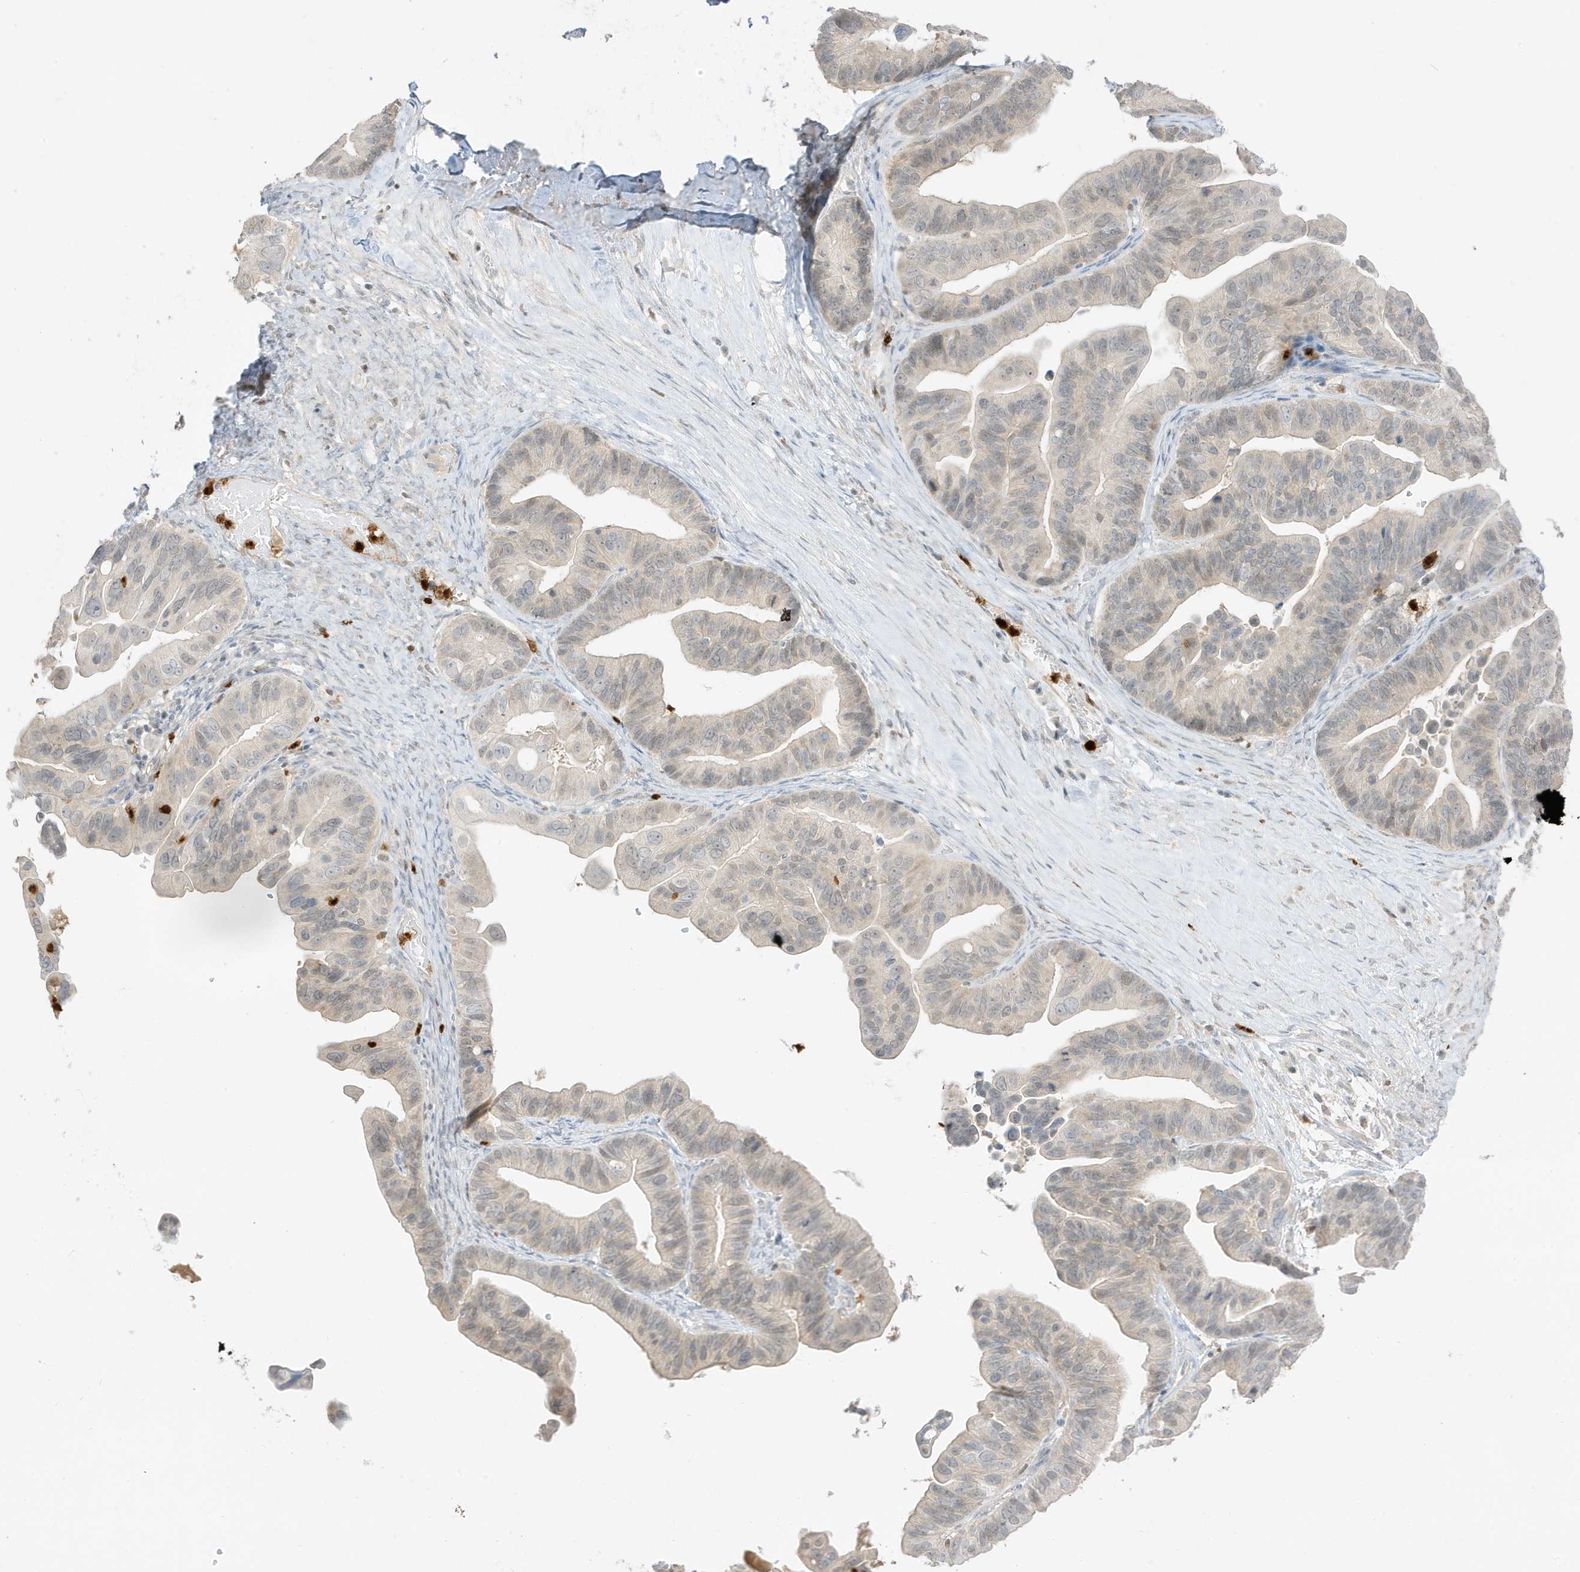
{"staining": {"intensity": "weak", "quantity": "<25%", "location": "nuclear"}, "tissue": "ovarian cancer", "cell_type": "Tumor cells", "image_type": "cancer", "snomed": [{"axis": "morphology", "description": "Cystadenocarcinoma, serous, NOS"}, {"axis": "topography", "description": "Ovary"}], "caption": "DAB immunohistochemical staining of ovarian cancer shows no significant expression in tumor cells.", "gene": "GCA", "patient": {"sex": "female", "age": 56}}